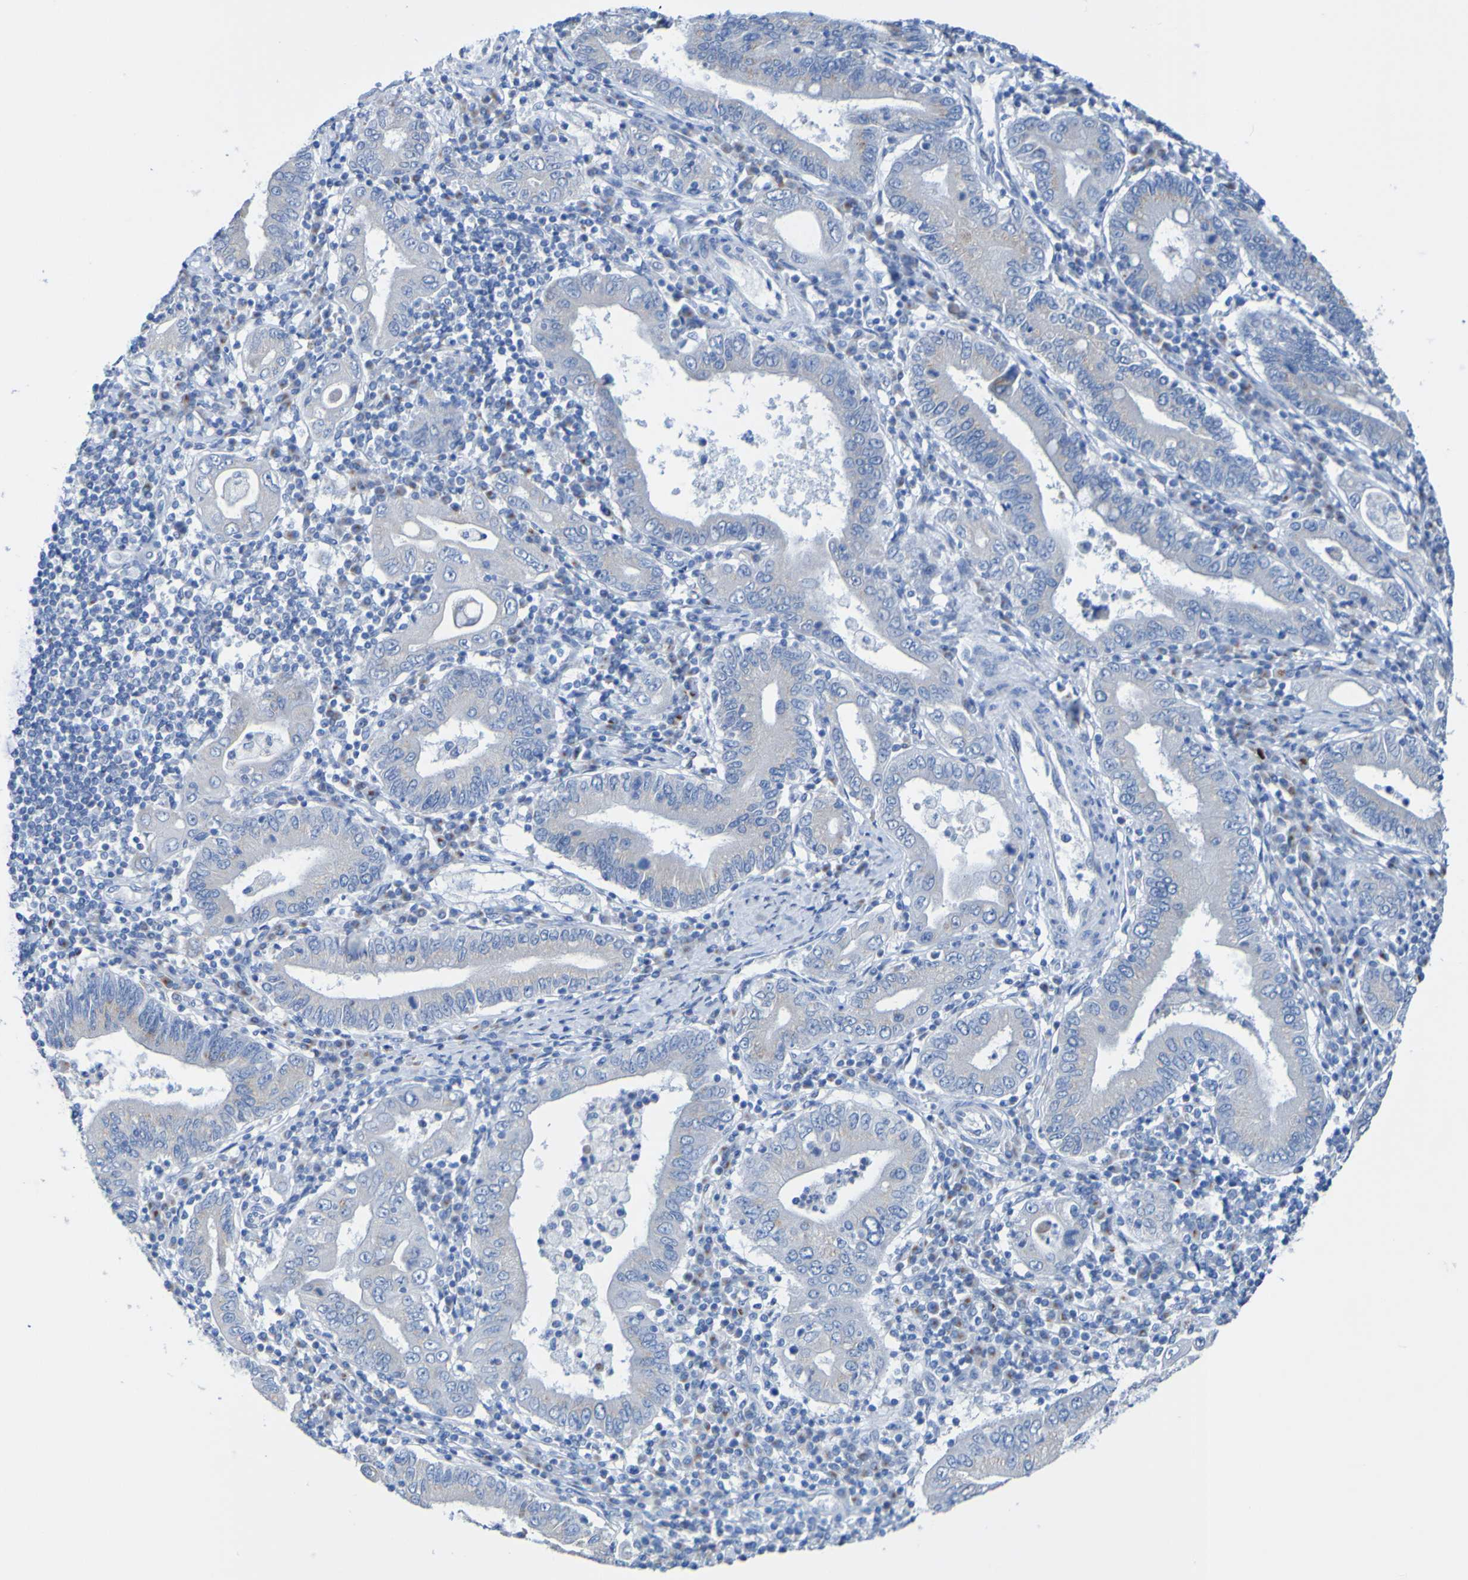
{"staining": {"intensity": "negative", "quantity": "none", "location": "none"}, "tissue": "stomach cancer", "cell_type": "Tumor cells", "image_type": "cancer", "snomed": [{"axis": "morphology", "description": "Normal tissue, NOS"}, {"axis": "morphology", "description": "Adenocarcinoma, NOS"}, {"axis": "topography", "description": "Esophagus"}, {"axis": "topography", "description": "Stomach, upper"}, {"axis": "topography", "description": "Peripheral nerve tissue"}], "caption": "This is an IHC photomicrograph of human stomach cancer (adenocarcinoma). There is no expression in tumor cells.", "gene": "ACMSD", "patient": {"sex": "male", "age": 62}}